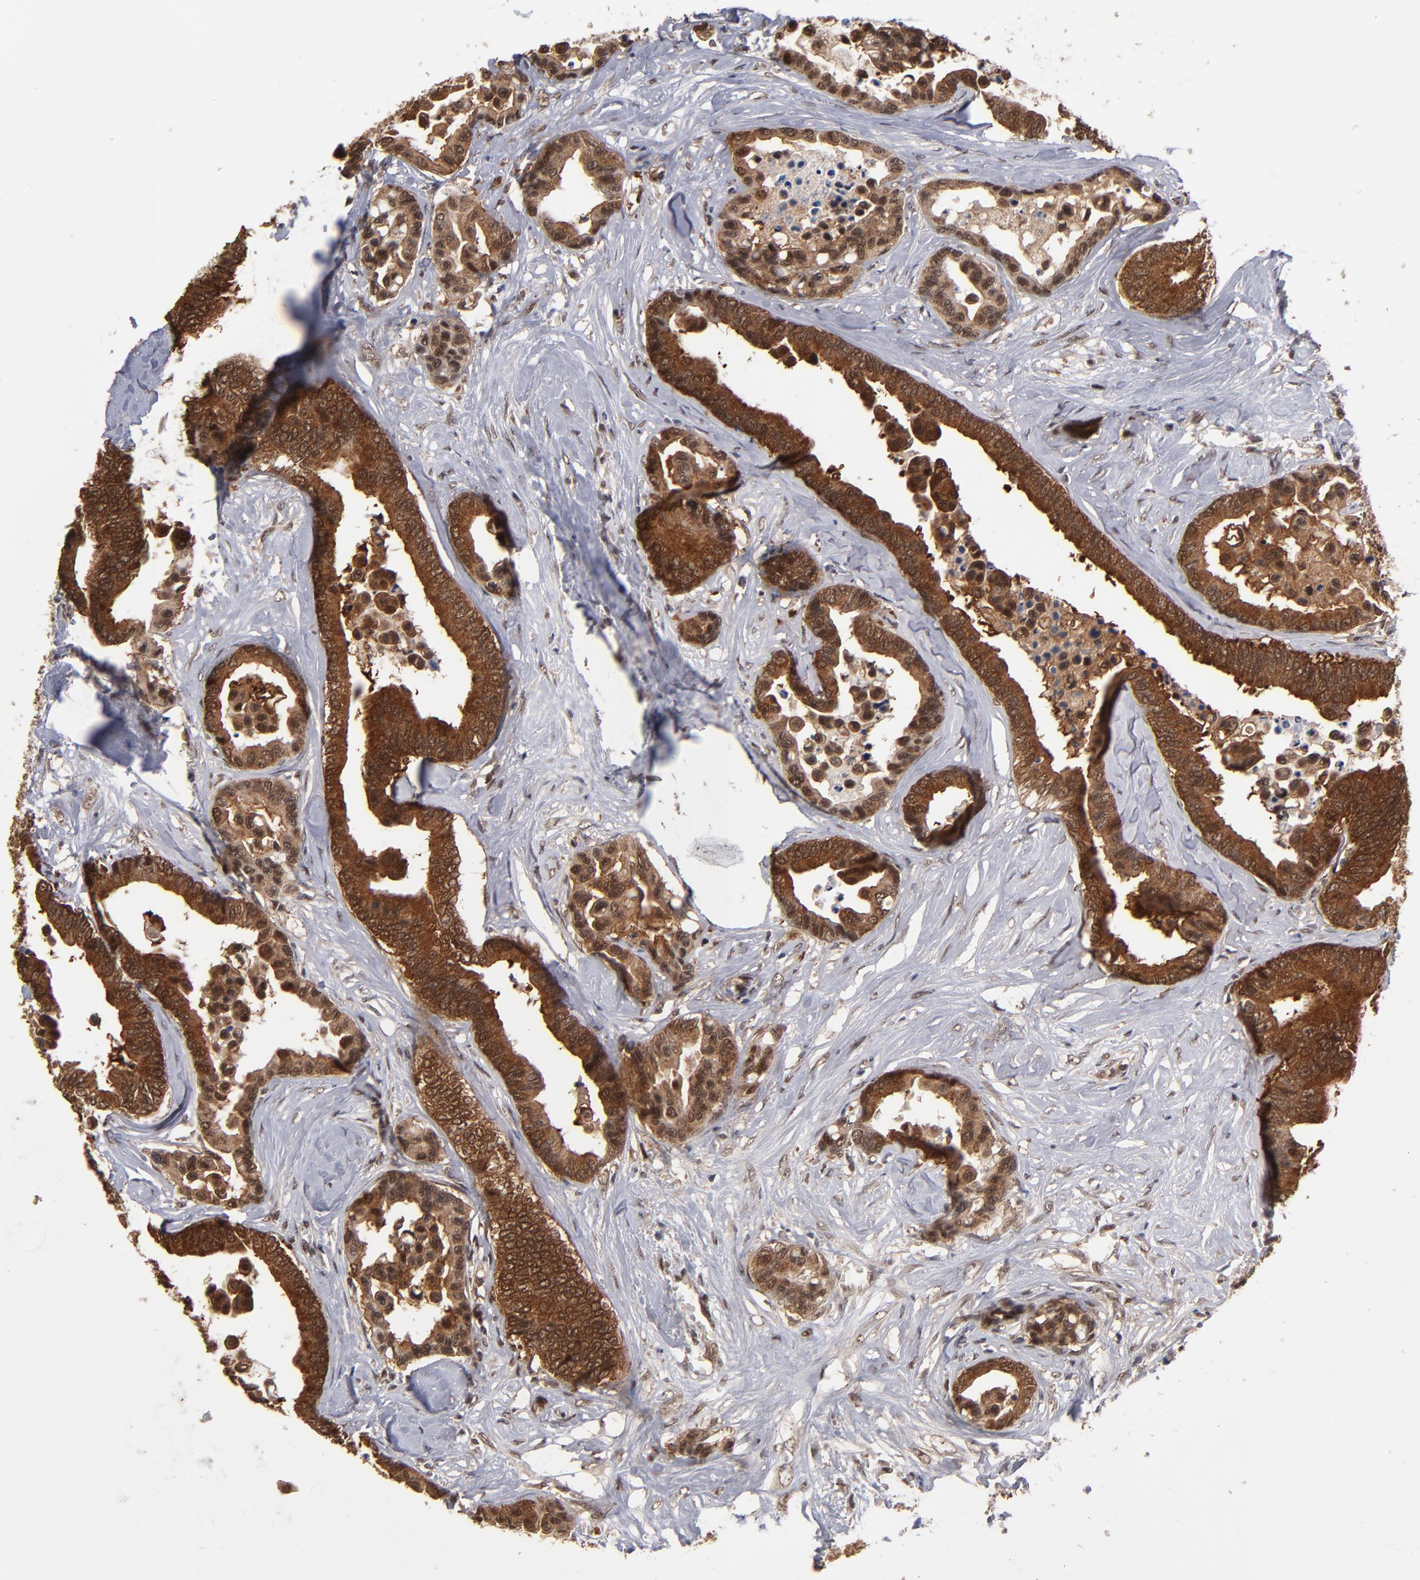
{"staining": {"intensity": "strong", "quantity": ">75%", "location": "cytoplasmic/membranous,nuclear"}, "tissue": "colorectal cancer", "cell_type": "Tumor cells", "image_type": "cancer", "snomed": [{"axis": "morphology", "description": "Adenocarcinoma, NOS"}, {"axis": "topography", "description": "Colon"}], "caption": "Immunohistochemical staining of human colorectal adenocarcinoma reveals high levels of strong cytoplasmic/membranous and nuclear protein positivity in approximately >75% of tumor cells.", "gene": "HUWE1", "patient": {"sex": "male", "age": 82}}